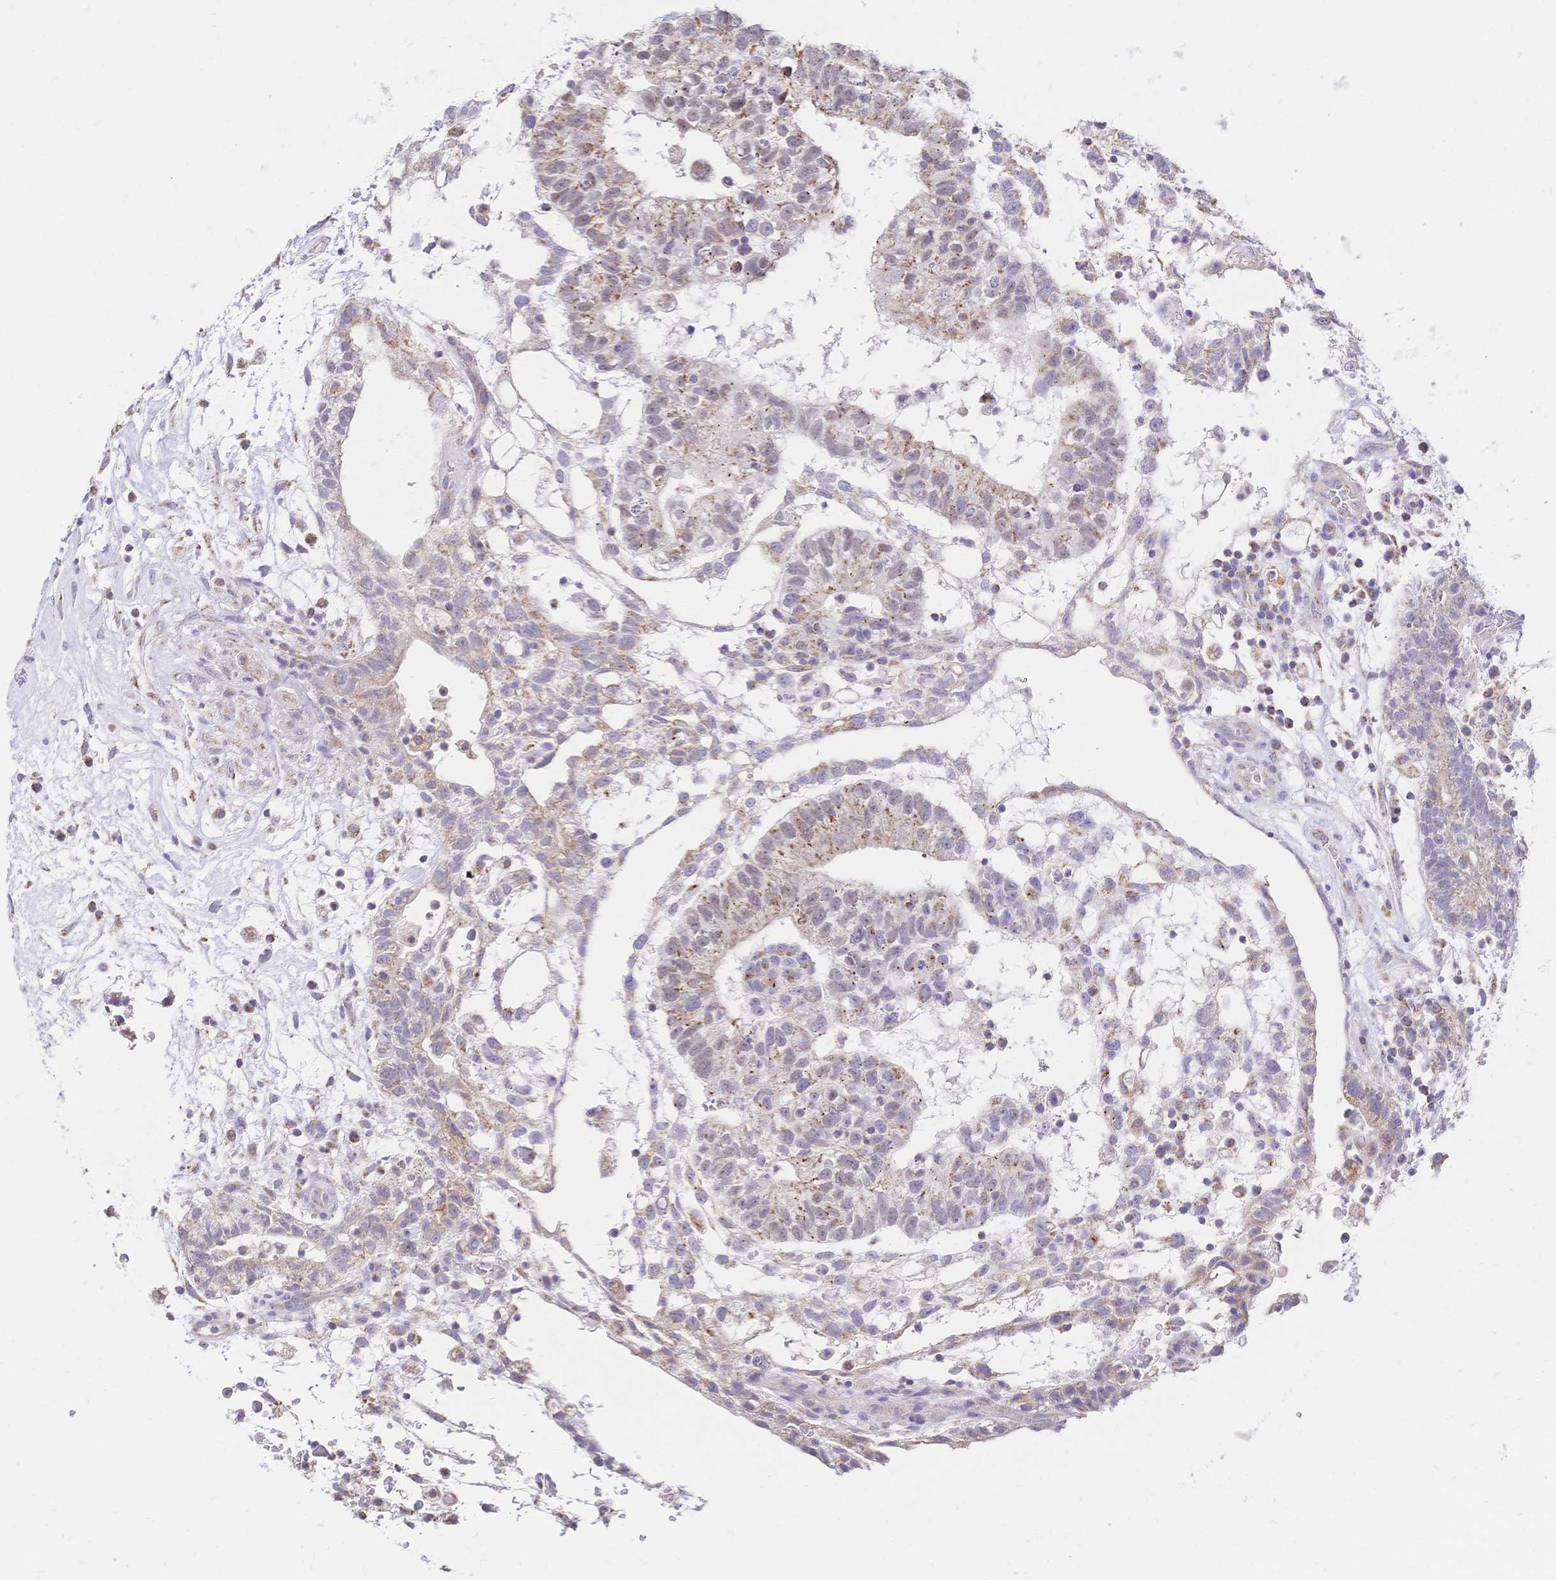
{"staining": {"intensity": "weak", "quantity": "25%-75%", "location": "cytoplasmic/membranous"}, "tissue": "testis cancer", "cell_type": "Tumor cells", "image_type": "cancer", "snomed": [{"axis": "morphology", "description": "Normal tissue, NOS"}, {"axis": "morphology", "description": "Carcinoma, Embryonal, NOS"}, {"axis": "topography", "description": "Testis"}], "caption": "High-magnification brightfield microscopy of testis cancer stained with DAB (brown) and counterstained with hematoxylin (blue). tumor cells exhibit weak cytoplasmic/membranous positivity is appreciated in approximately25%-75% of cells.", "gene": "CLEC18B", "patient": {"sex": "male", "age": 32}}